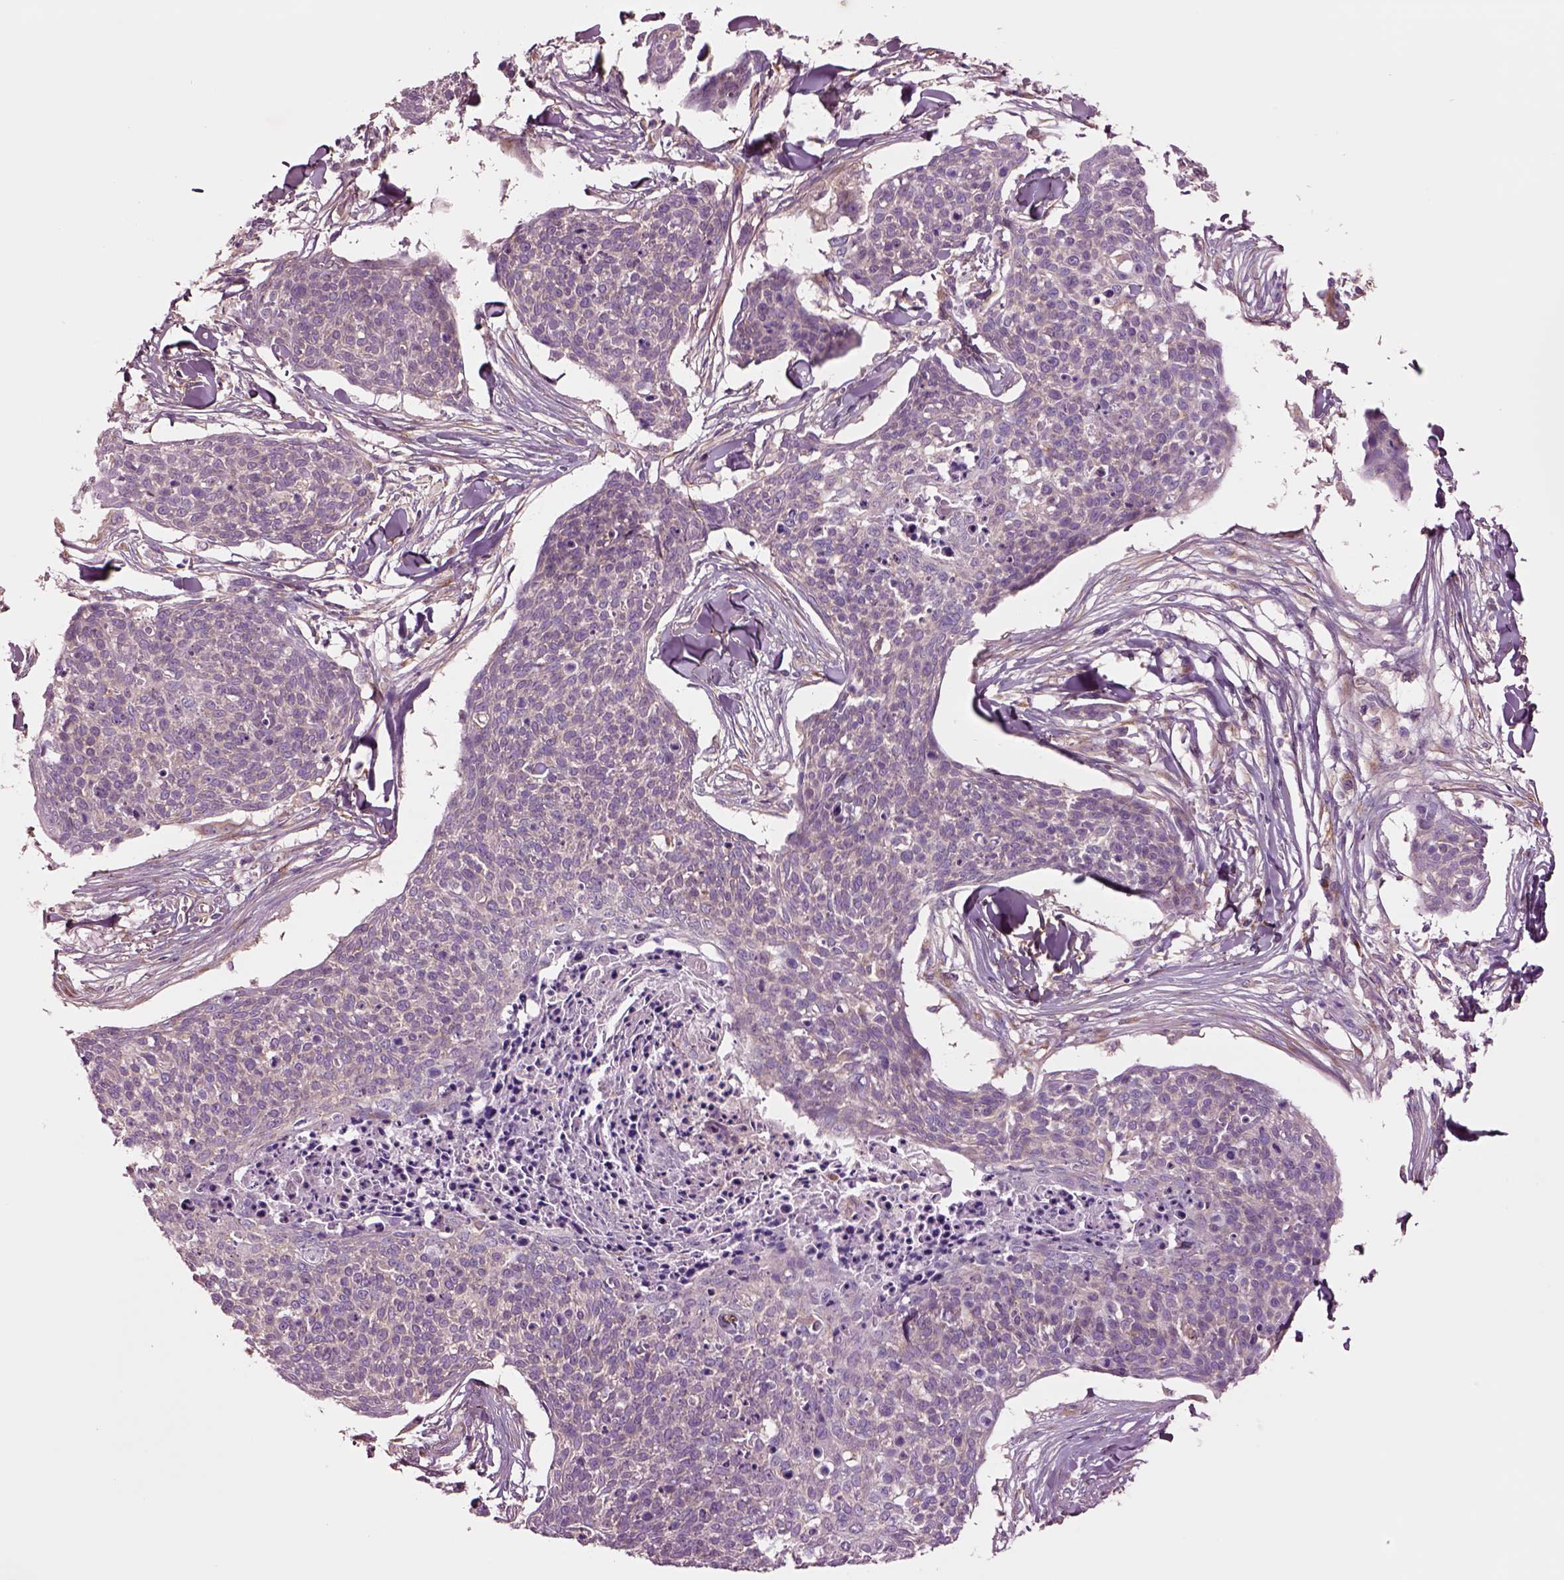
{"staining": {"intensity": "negative", "quantity": "none", "location": "none"}, "tissue": "skin cancer", "cell_type": "Tumor cells", "image_type": "cancer", "snomed": [{"axis": "morphology", "description": "Squamous cell carcinoma, NOS"}, {"axis": "topography", "description": "Skin"}, {"axis": "topography", "description": "Vulva"}], "caption": "There is no significant positivity in tumor cells of skin cancer.", "gene": "SEC23A", "patient": {"sex": "female", "age": 75}}